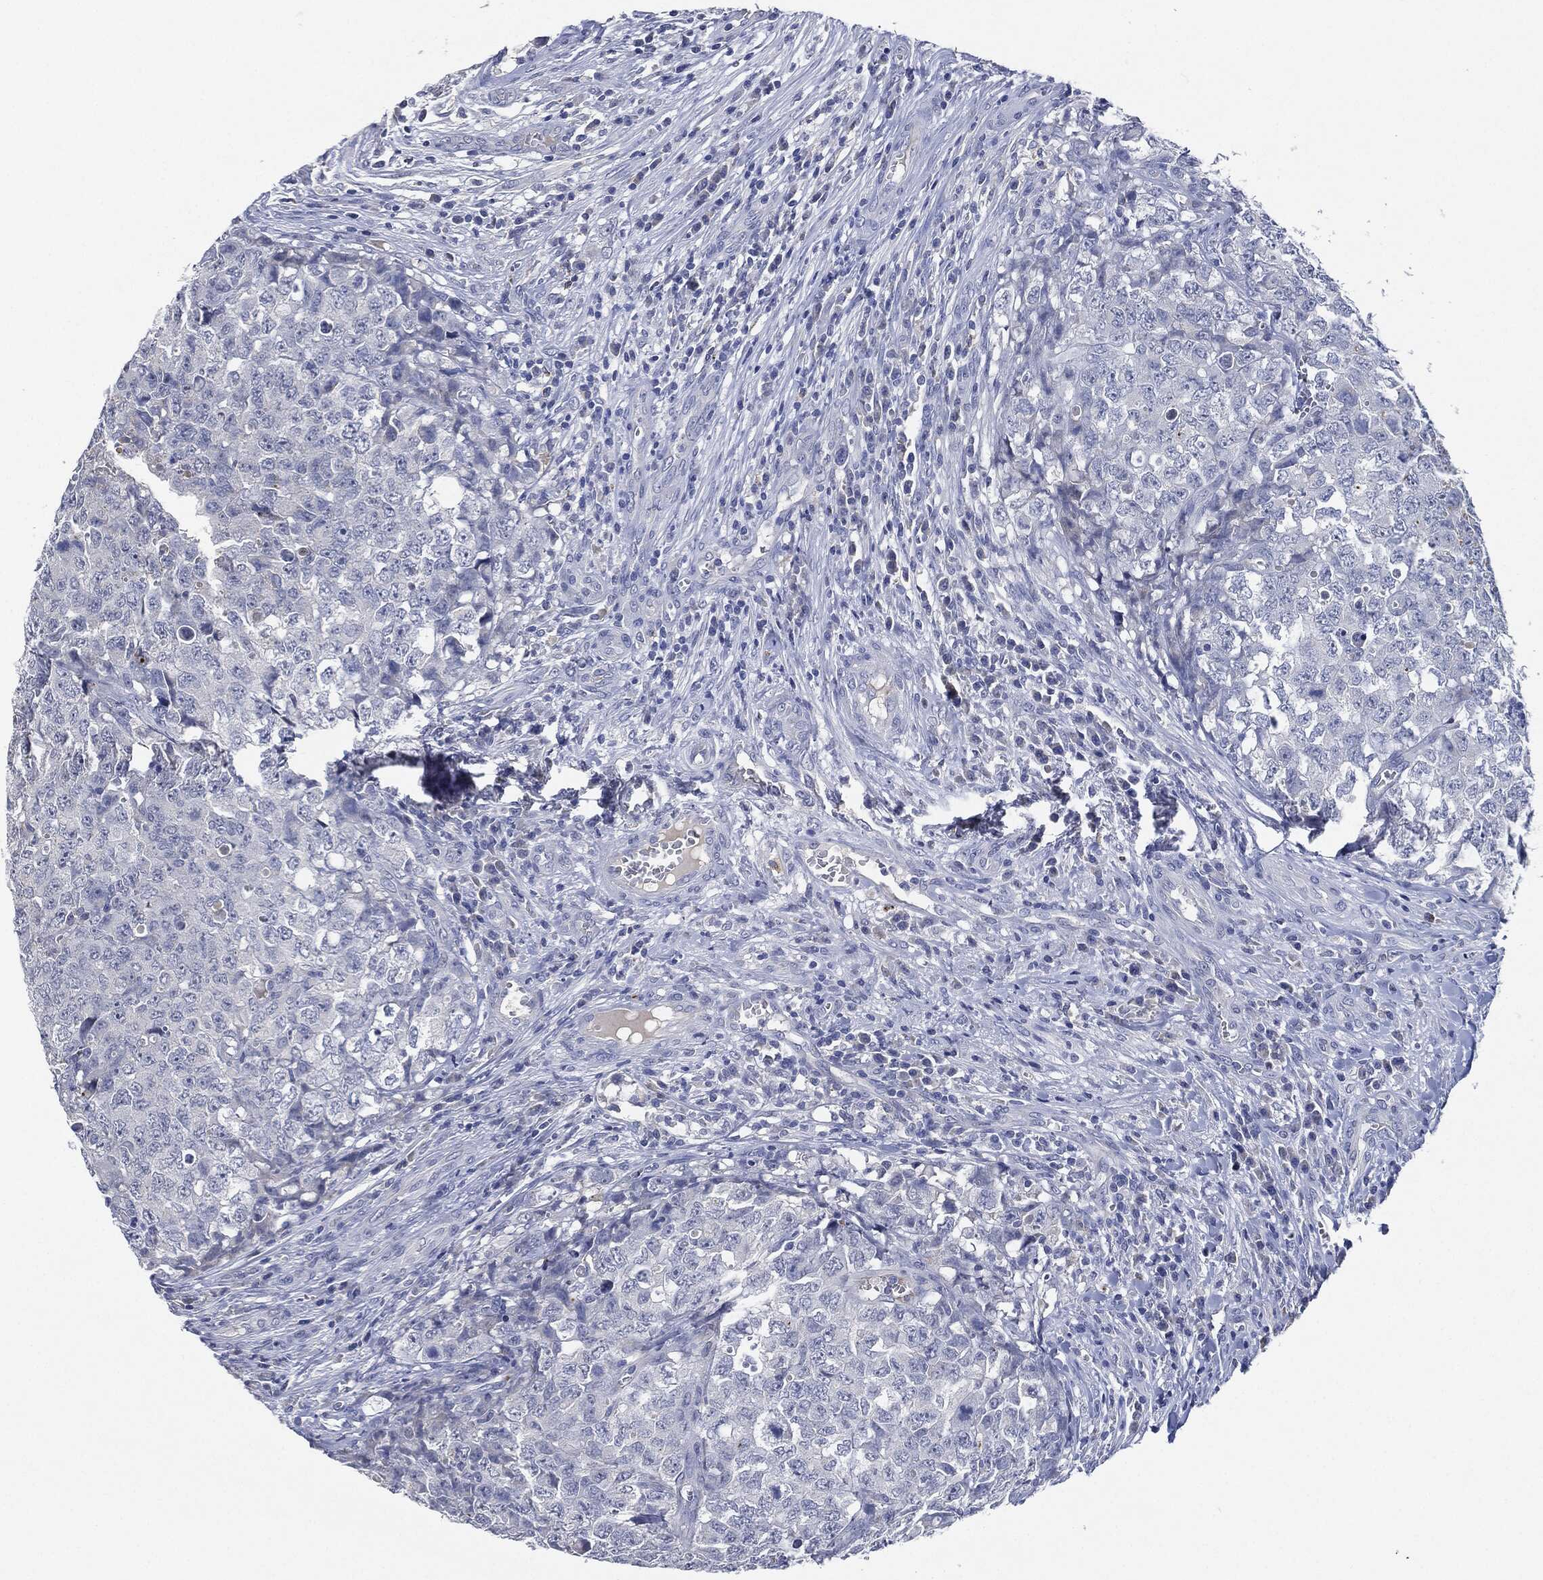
{"staining": {"intensity": "negative", "quantity": "none", "location": "none"}, "tissue": "testis cancer", "cell_type": "Tumor cells", "image_type": "cancer", "snomed": [{"axis": "morphology", "description": "Carcinoma, Embryonal, NOS"}, {"axis": "topography", "description": "Testis"}], "caption": "This is an immunohistochemistry photomicrograph of human testis cancer. There is no staining in tumor cells.", "gene": "NTRK1", "patient": {"sex": "male", "age": 23}}